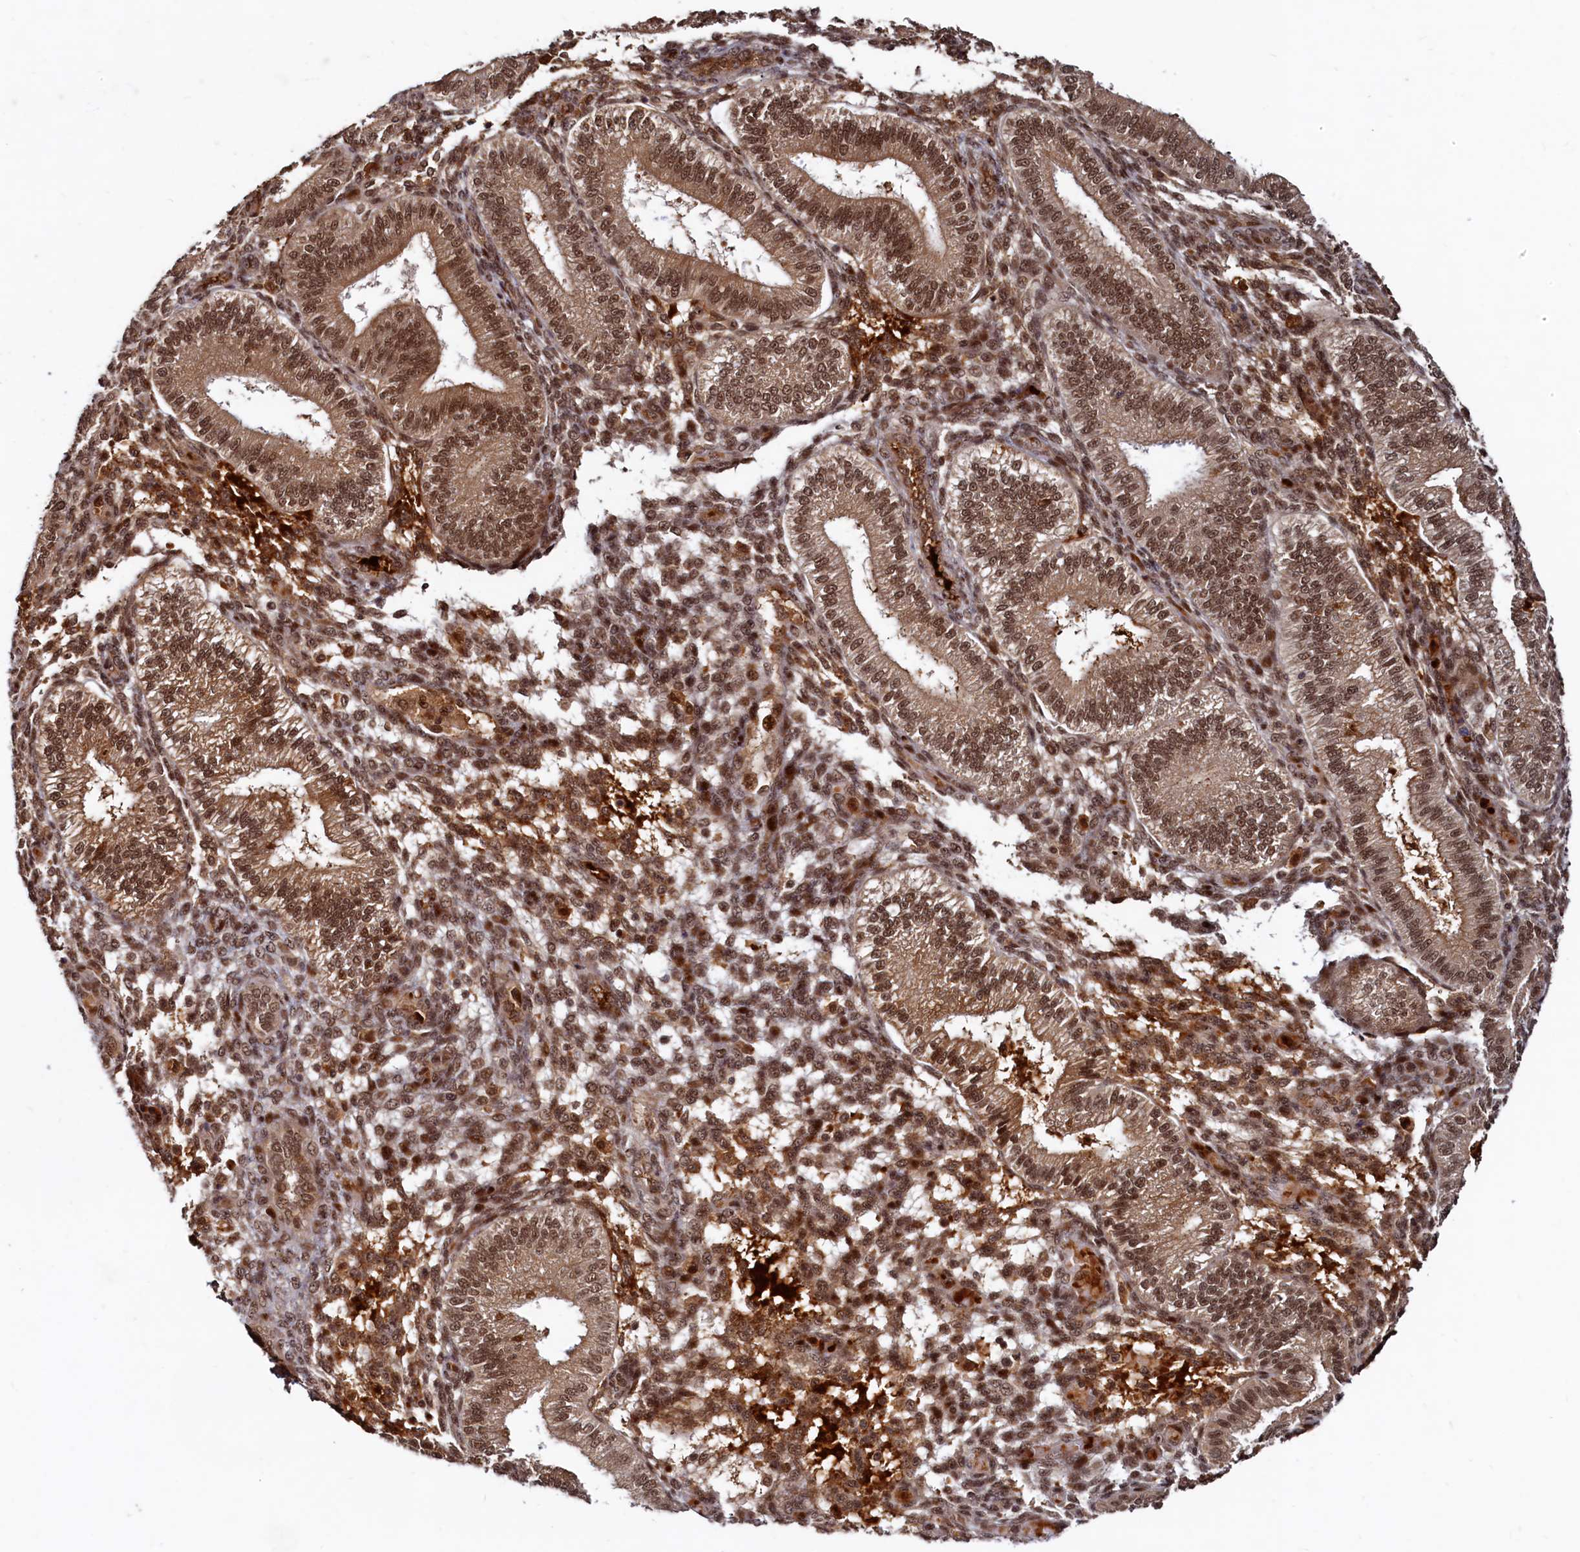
{"staining": {"intensity": "moderate", "quantity": ">75%", "location": "cytoplasmic/membranous,nuclear"}, "tissue": "endometrium", "cell_type": "Cells in endometrial stroma", "image_type": "normal", "snomed": [{"axis": "morphology", "description": "Normal tissue, NOS"}, {"axis": "topography", "description": "Endometrium"}], "caption": "Protein staining of unremarkable endometrium exhibits moderate cytoplasmic/membranous,nuclear expression in approximately >75% of cells in endometrial stroma.", "gene": "TRAPPC4", "patient": {"sex": "female", "age": 39}}